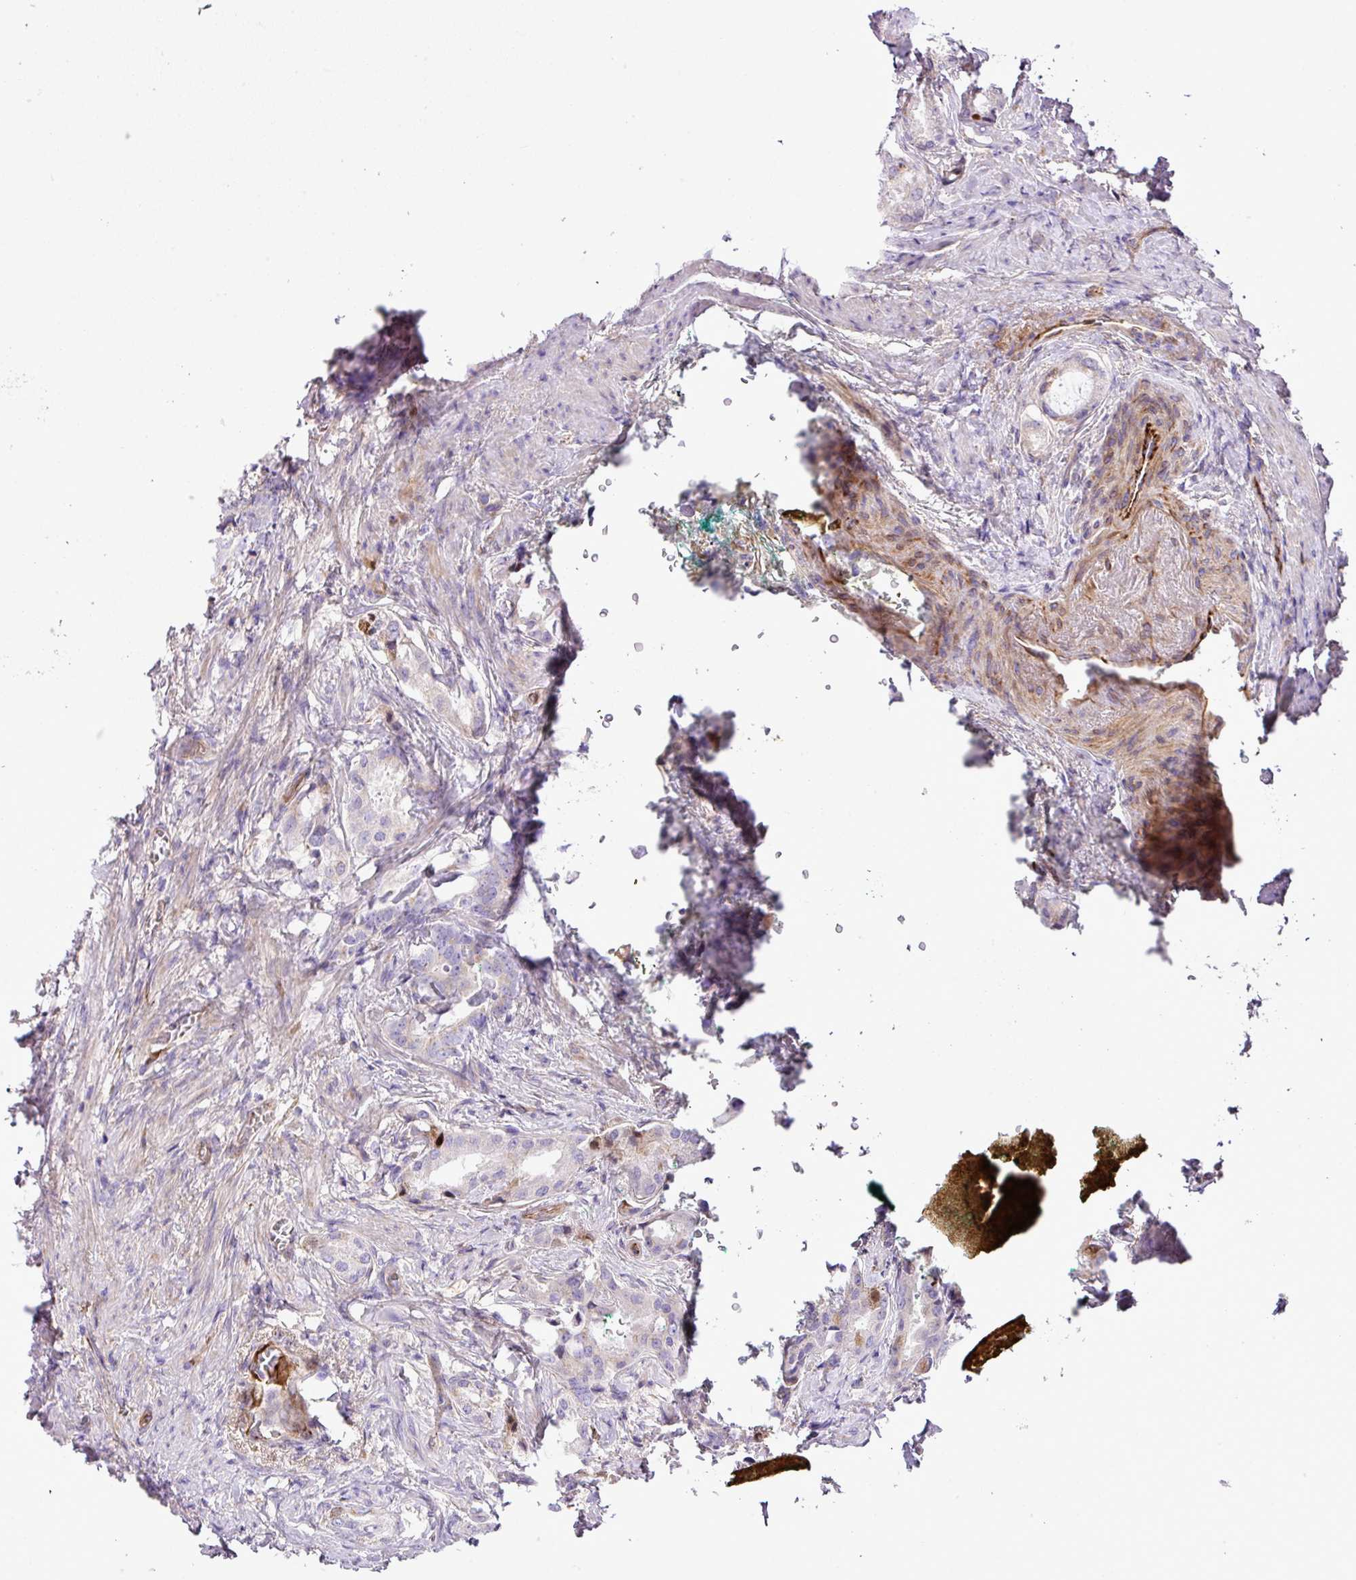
{"staining": {"intensity": "negative", "quantity": "none", "location": "none"}, "tissue": "prostate cancer", "cell_type": "Tumor cells", "image_type": "cancer", "snomed": [{"axis": "morphology", "description": "Adenocarcinoma, Low grade"}, {"axis": "topography", "description": "Prostate"}], "caption": "This is a image of IHC staining of low-grade adenocarcinoma (prostate), which shows no expression in tumor cells. (IHC, brightfield microscopy, high magnification).", "gene": "CTXN2", "patient": {"sex": "male", "age": 71}}